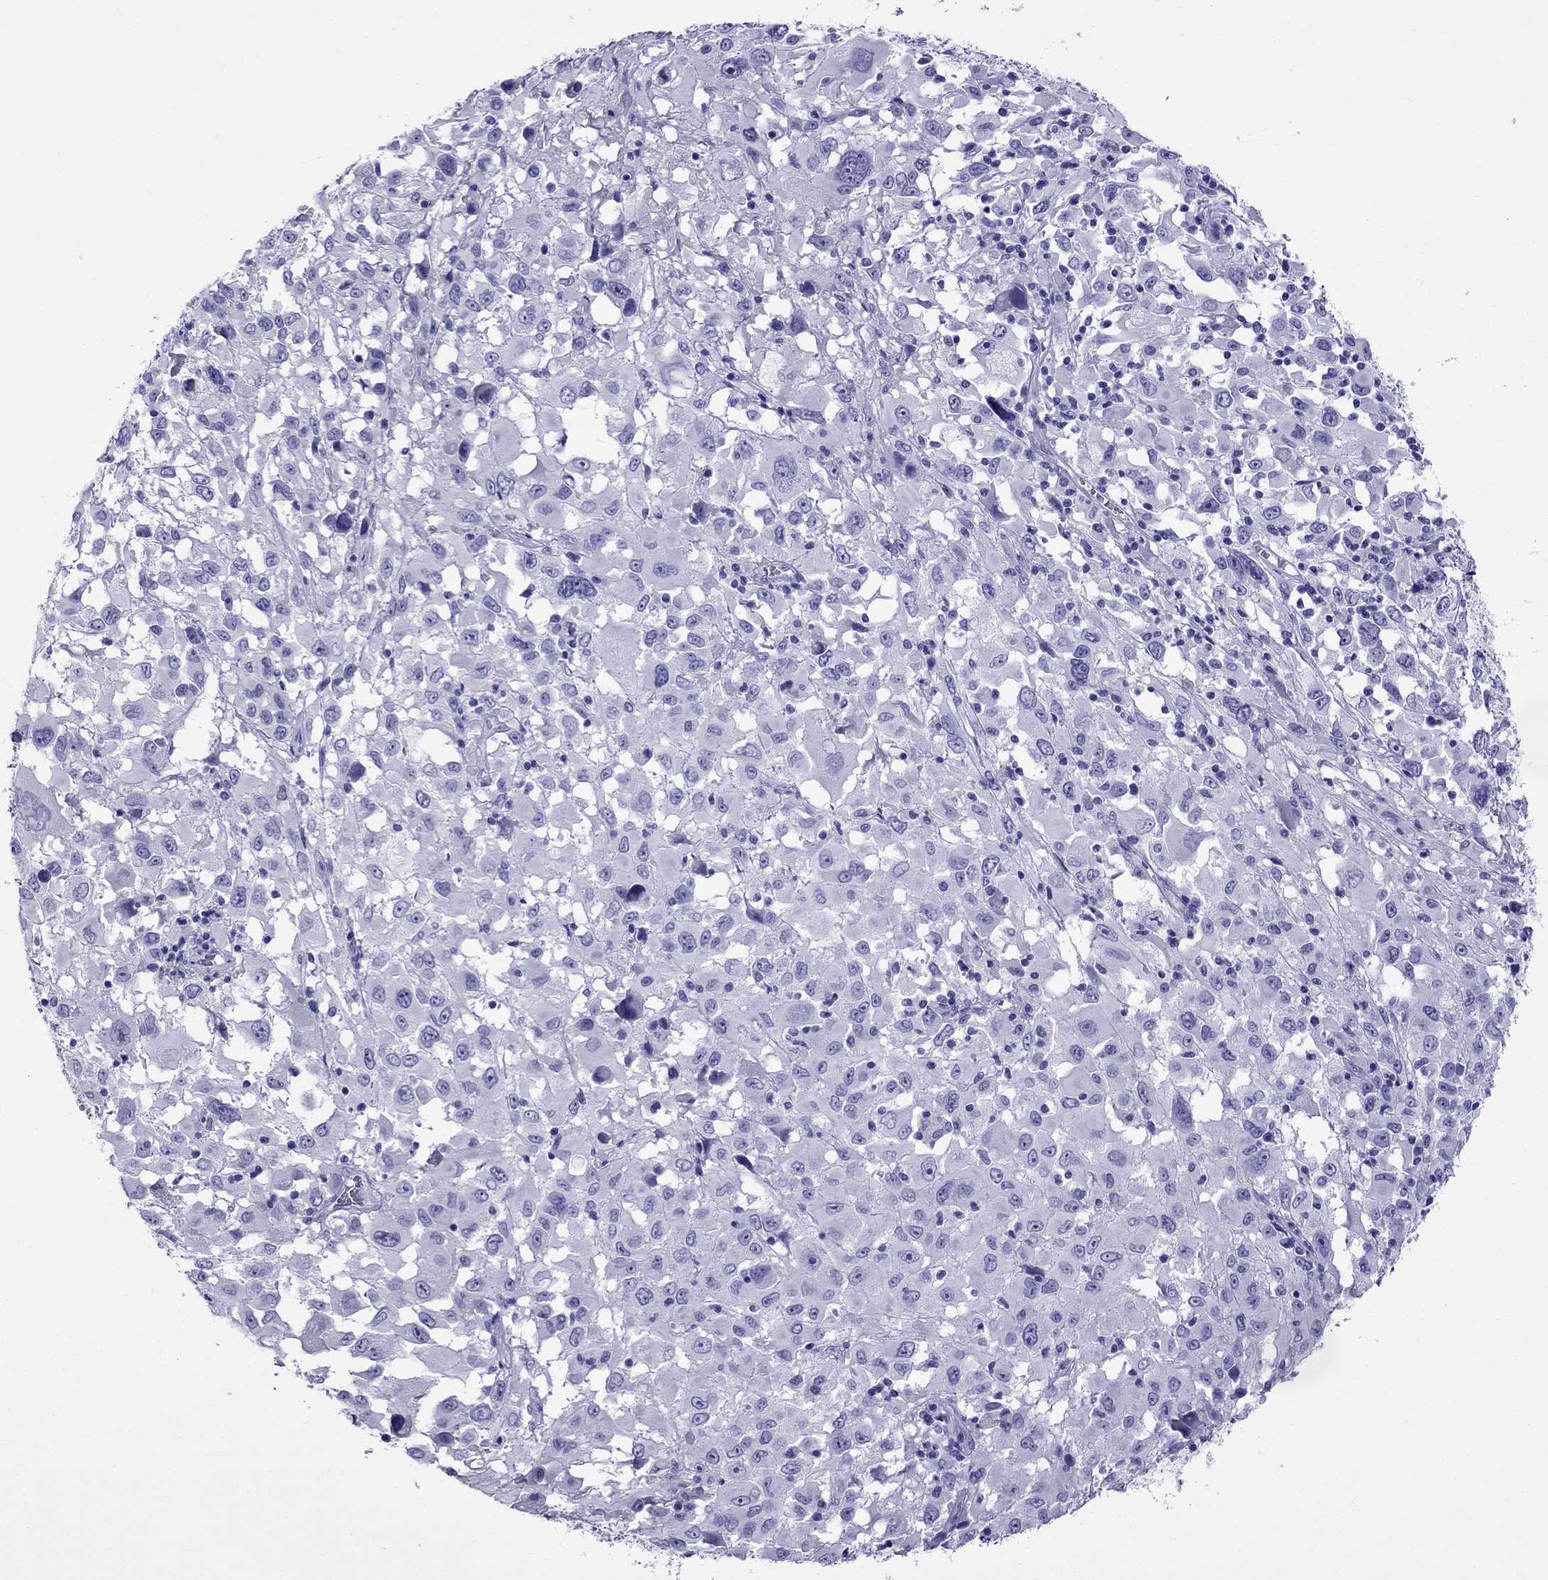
{"staining": {"intensity": "negative", "quantity": "none", "location": "none"}, "tissue": "melanoma", "cell_type": "Tumor cells", "image_type": "cancer", "snomed": [{"axis": "morphology", "description": "Malignant melanoma, Metastatic site"}, {"axis": "topography", "description": "Soft tissue"}], "caption": "This is an IHC photomicrograph of human melanoma. There is no positivity in tumor cells.", "gene": "CRYBA1", "patient": {"sex": "male", "age": 50}}